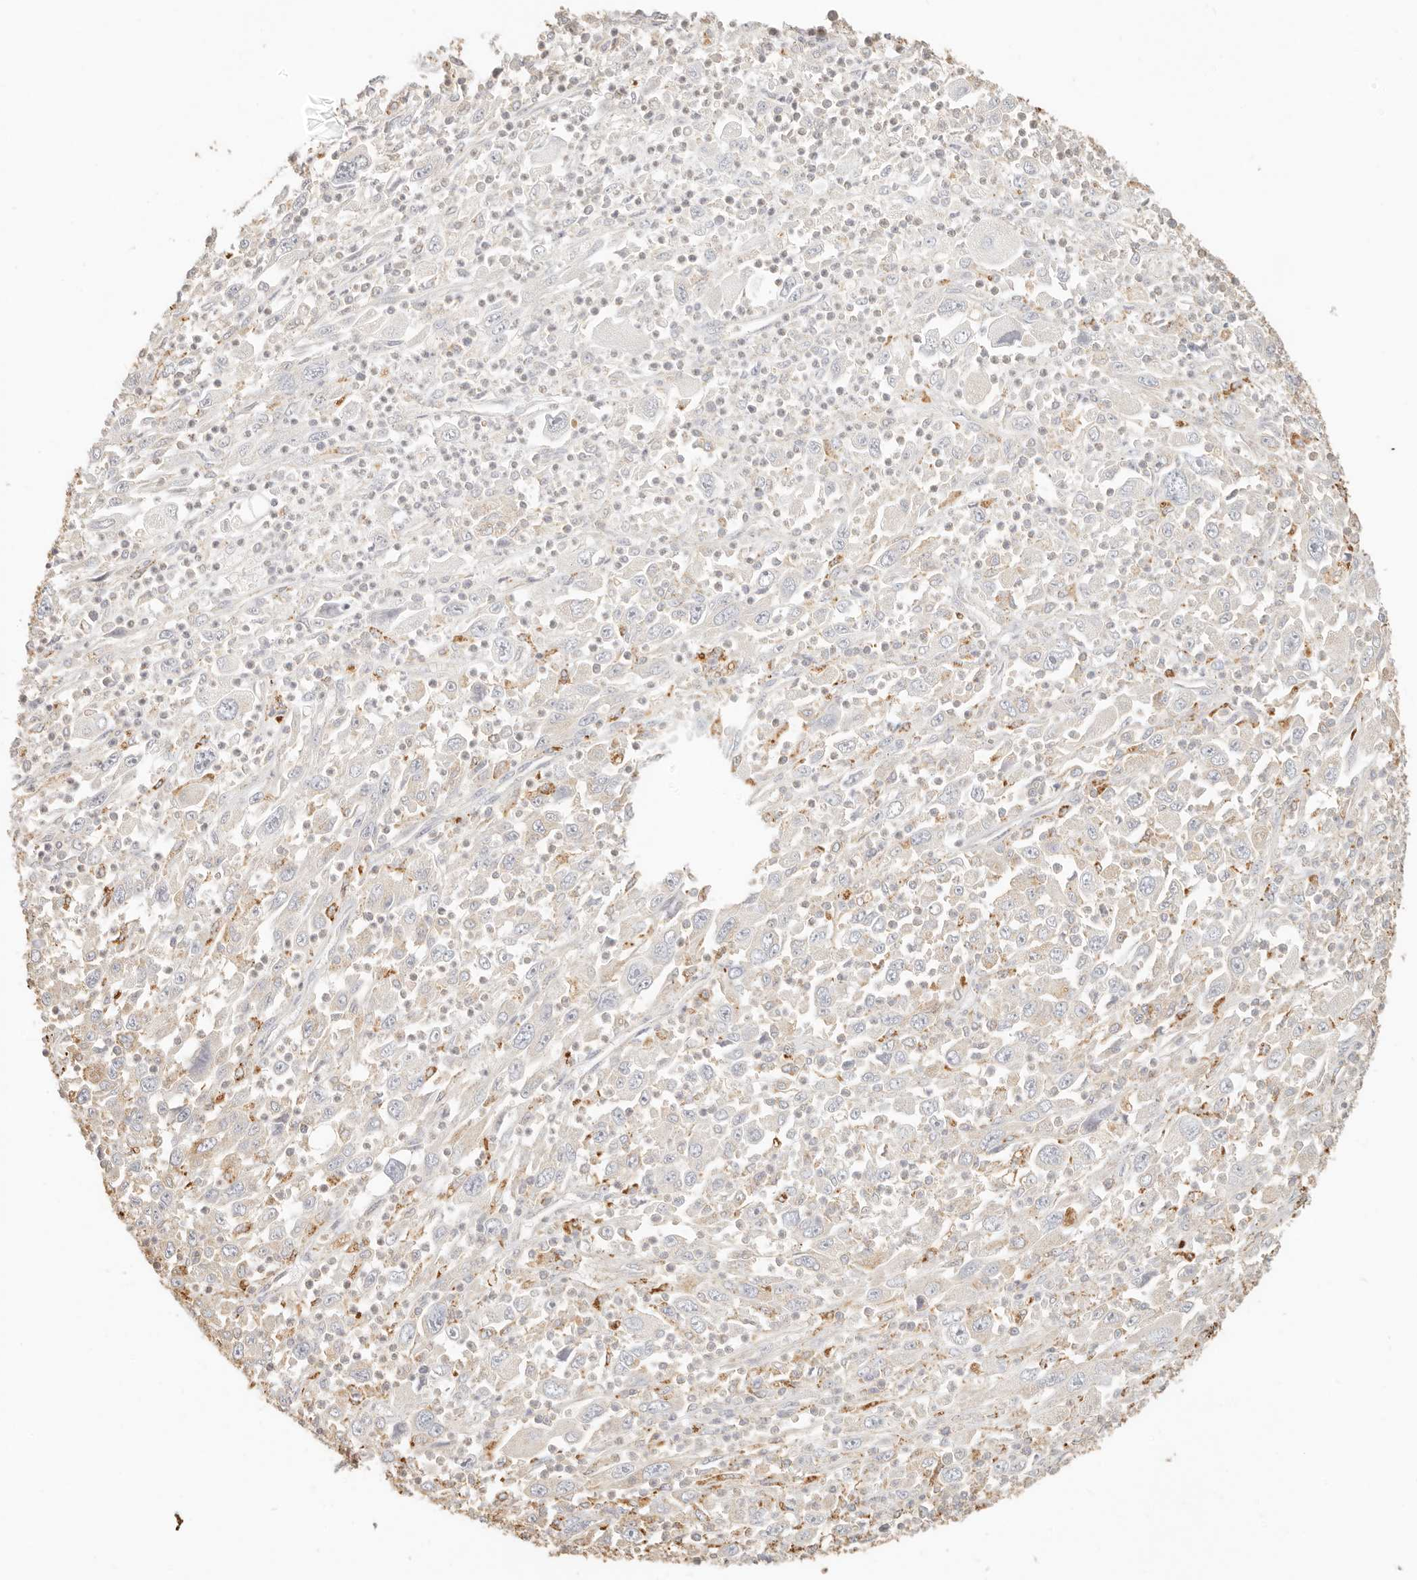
{"staining": {"intensity": "negative", "quantity": "none", "location": "none"}, "tissue": "melanoma", "cell_type": "Tumor cells", "image_type": "cancer", "snomed": [{"axis": "morphology", "description": "Malignant melanoma, Metastatic site"}, {"axis": "topography", "description": "Skin"}], "caption": "Immunohistochemistry micrograph of neoplastic tissue: malignant melanoma (metastatic site) stained with DAB shows no significant protein expression in tumor cells.", "gene": "CNMD", "patient": {"sex": "female", "age": 56}}